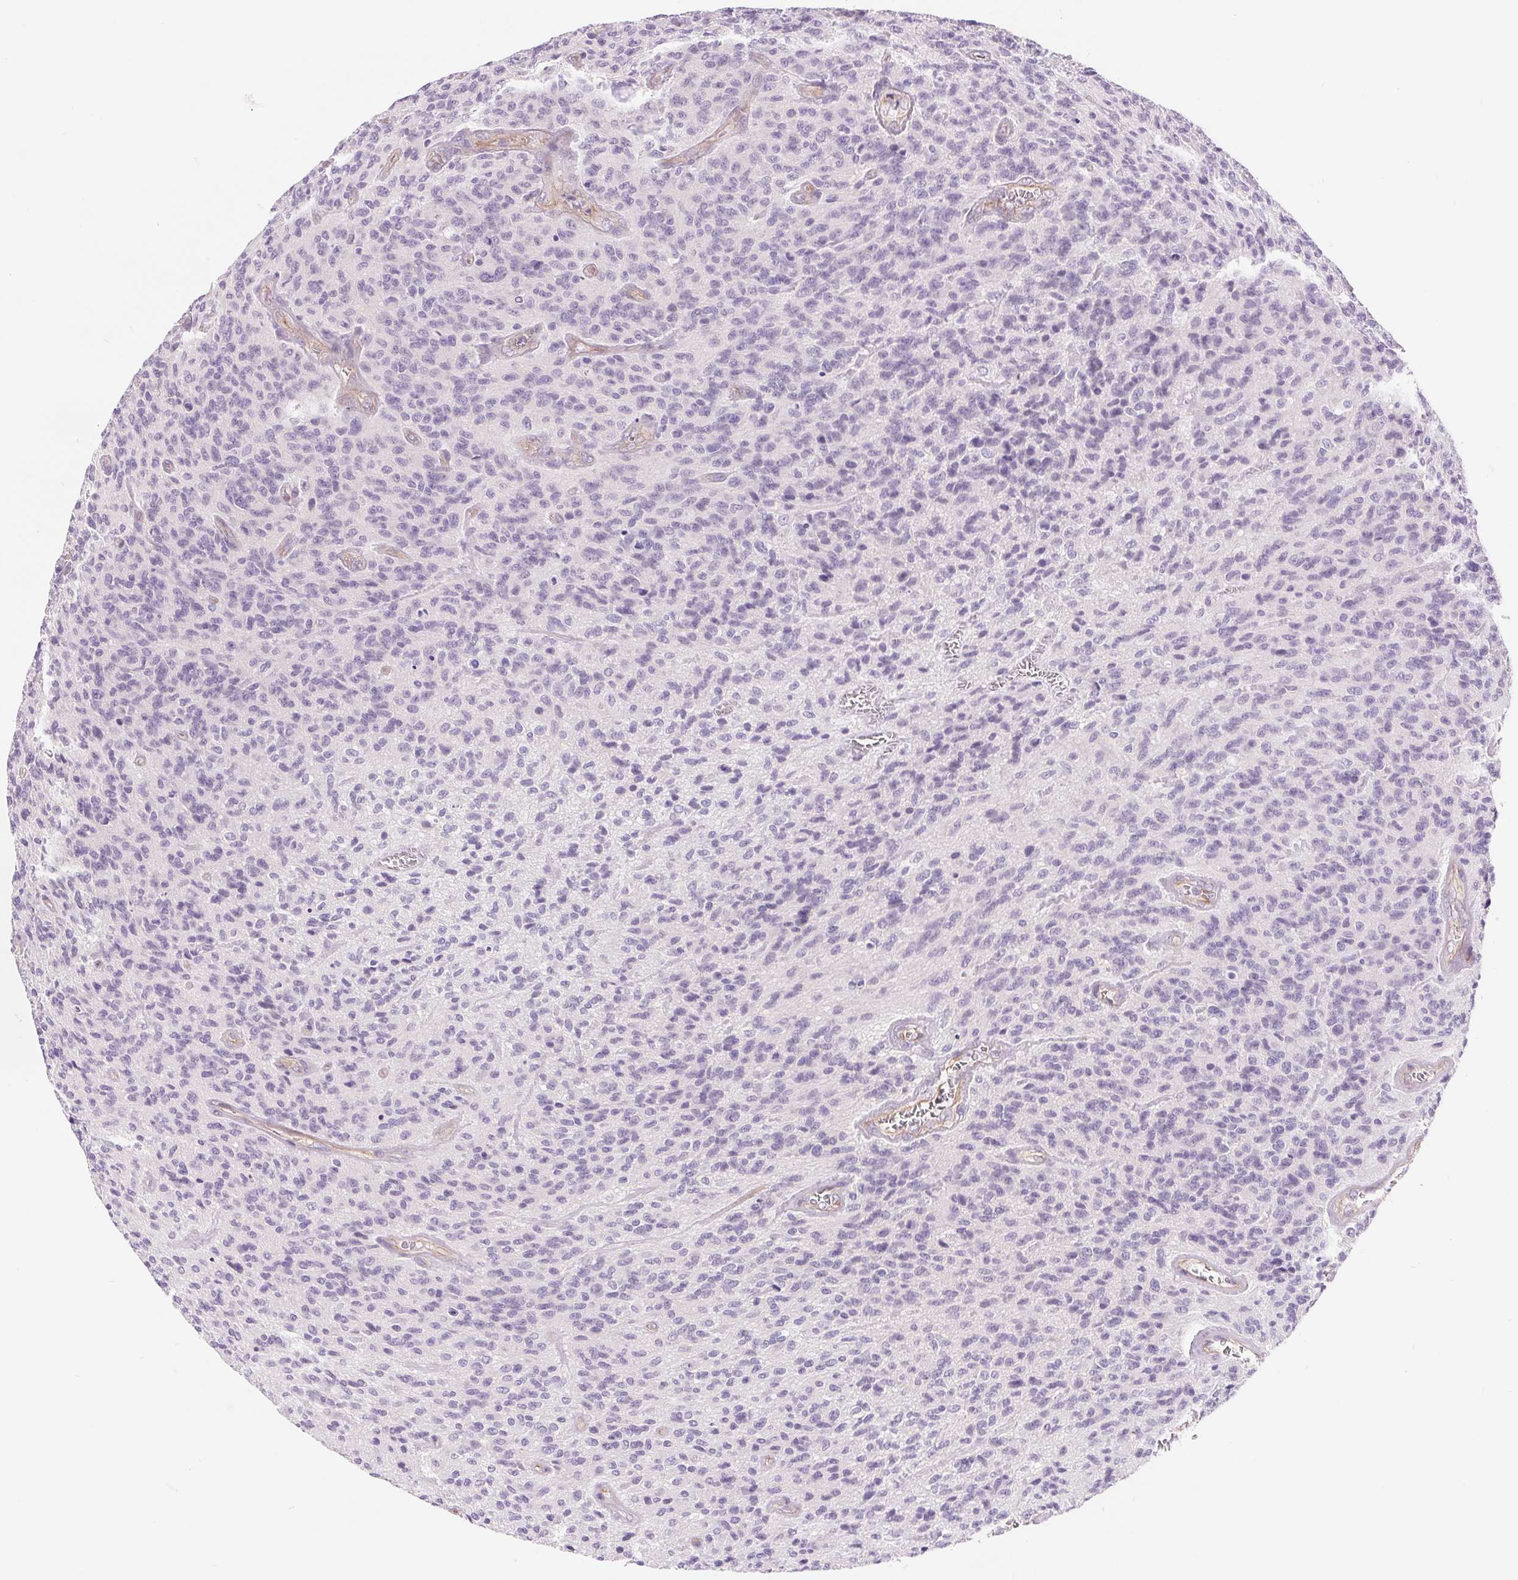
{"staining": {"intensity": "negative", "quantity": "none", "location": "none"}, "tissue": "glioma", "cell_type": "Tumor cells", "image_type": "cancer", "snomed": [{"axis": "morphology", "description": "Glioma, malignant, High grade"}, {"axis": "topography", "description": "Brain"}], "caption": "Protein analysis of glioma demonstrates no significant expression in tumor cells. (IHC, brightfield microscopy, high magnification).", "gene": "DIXDC1", "patient": {"sex": "male", "age": 76}}